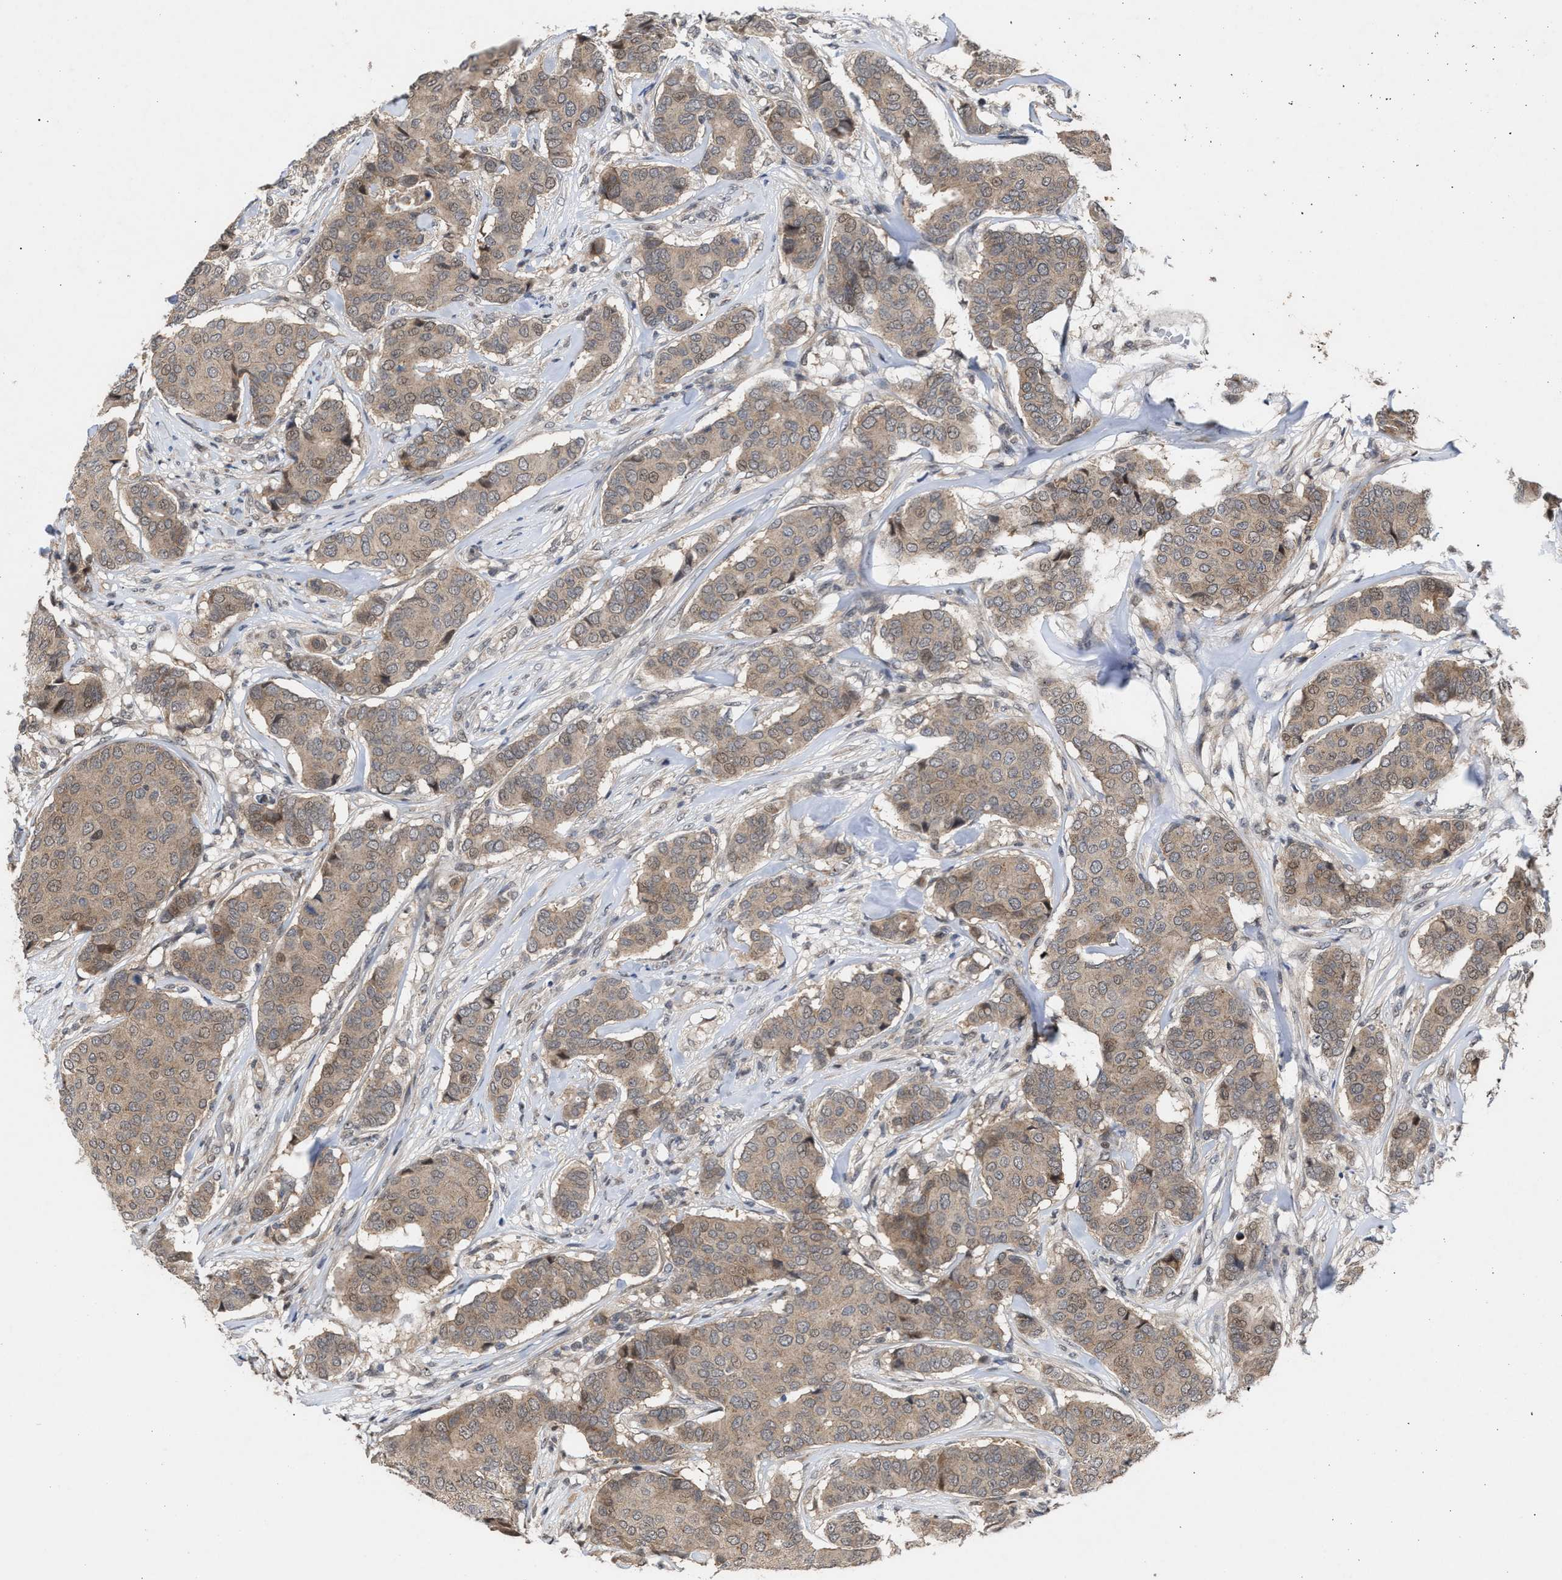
{"staining": {"intensity": "moderate", "quantity": ">75%", "location": "cytoplasmic/membranous"}, "tissue": "breast cancer", "cell_type": "Tumor cells", "image_type": "cancer", "snomed": [{"axis": "morphology", "description": "Duct carcinoma"}, {"axis": "topography", "description": "Breast"}], "caption": "Protein staining shows moderate cytoplasmic/membranous expression in about >75% of tumor cells in intraductal carcinoma (breast).", "gene": "MKNK2", "patient": {"sex": "female", "age": 75}}